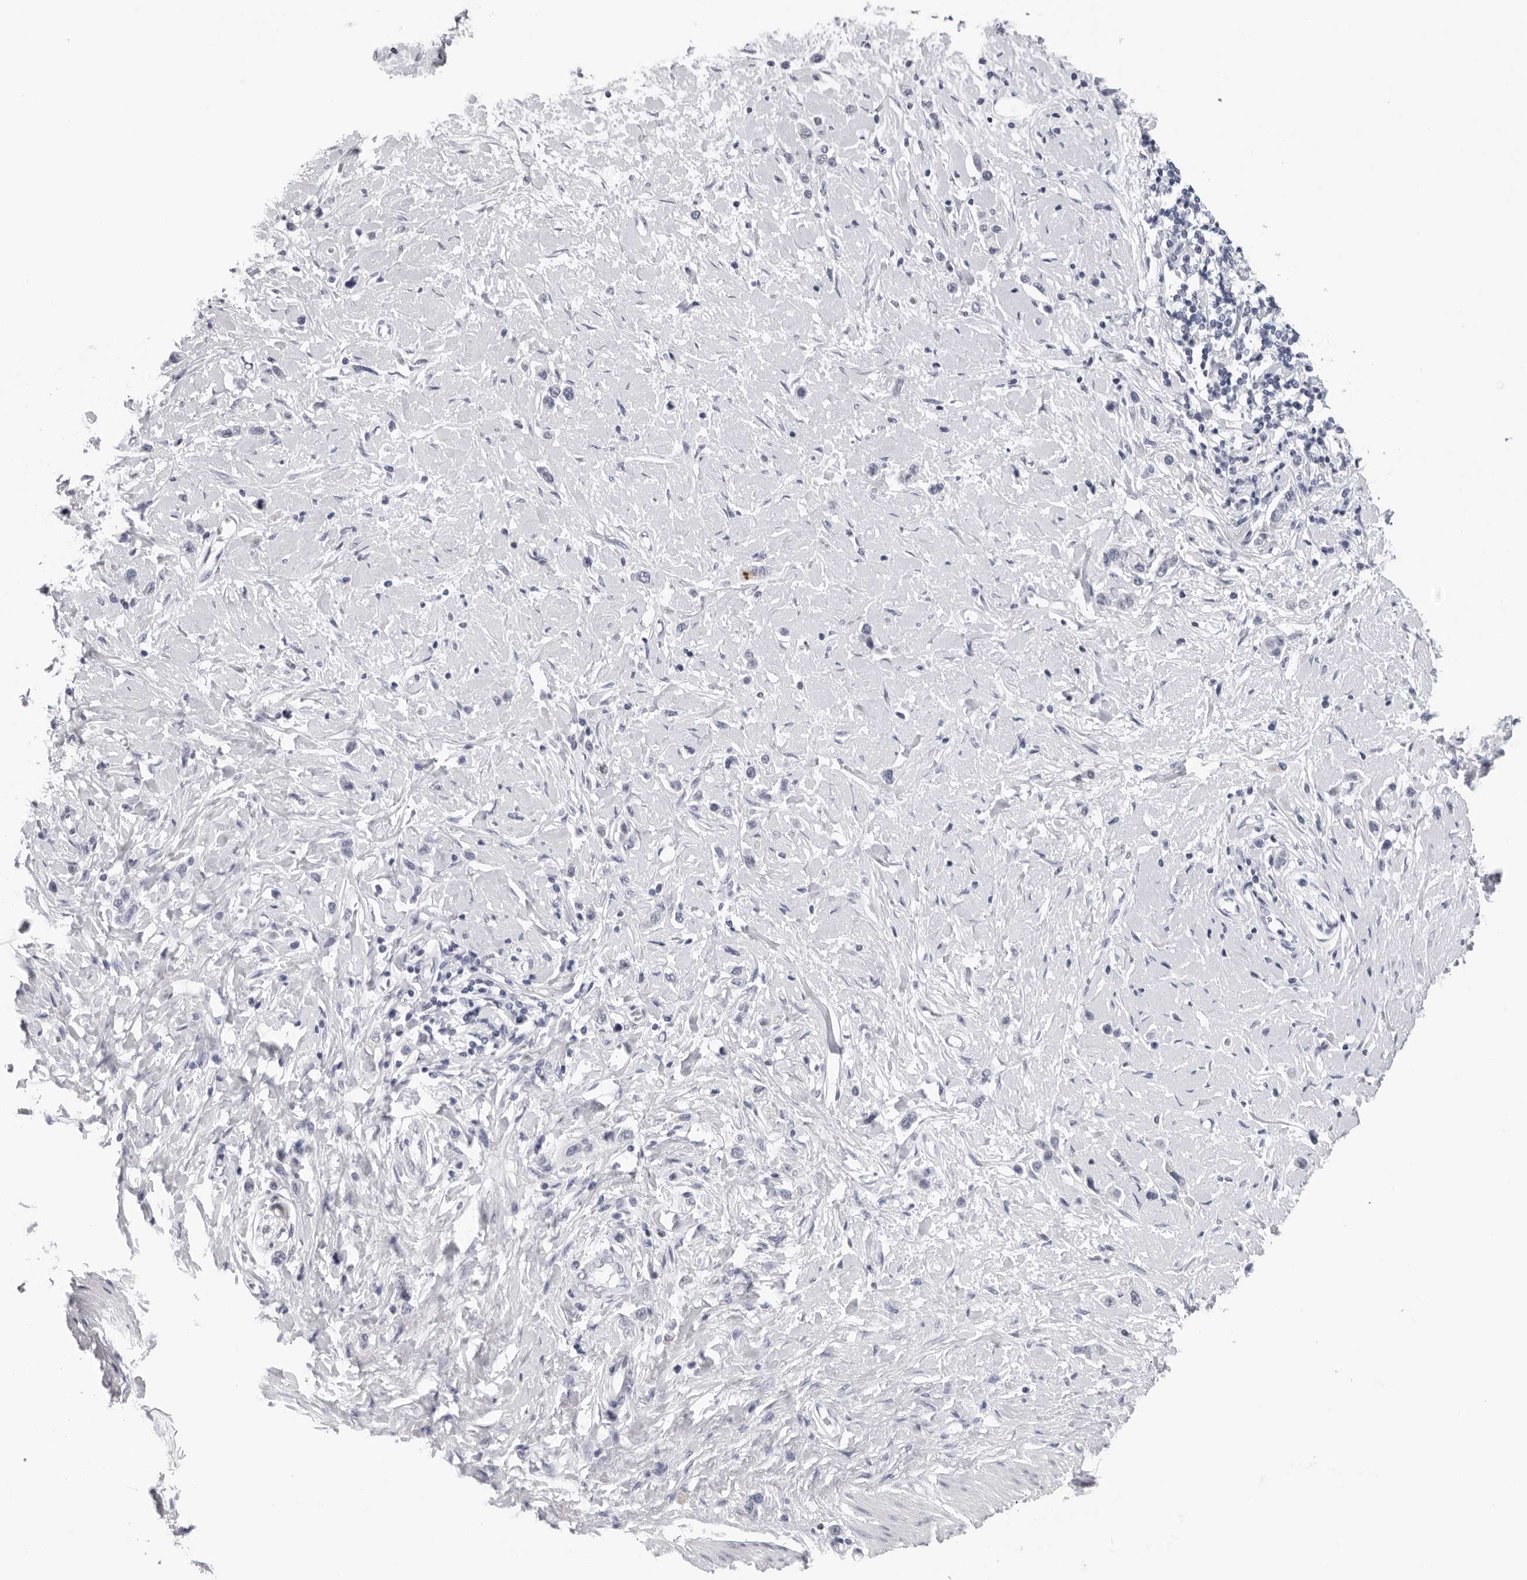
{"staining": {"intensity": "negative", "quantity": "none", "location": "none"}, "tissue": "stomach cancer", "cell_type": "Tumor cells", "image_type": "cancer", "snomed": [{"axis": "morphology", "description": "Adenocarcinoma, NOS"}, {"axis": "topography", "description": "Stomach"}], "caption": "Stomach cancer (adenocarcinoma) stained for a protein using IHC shows no staining tumor cells.", "gene": "CPT2", "patient": {"sex": "female", "age": 65}}